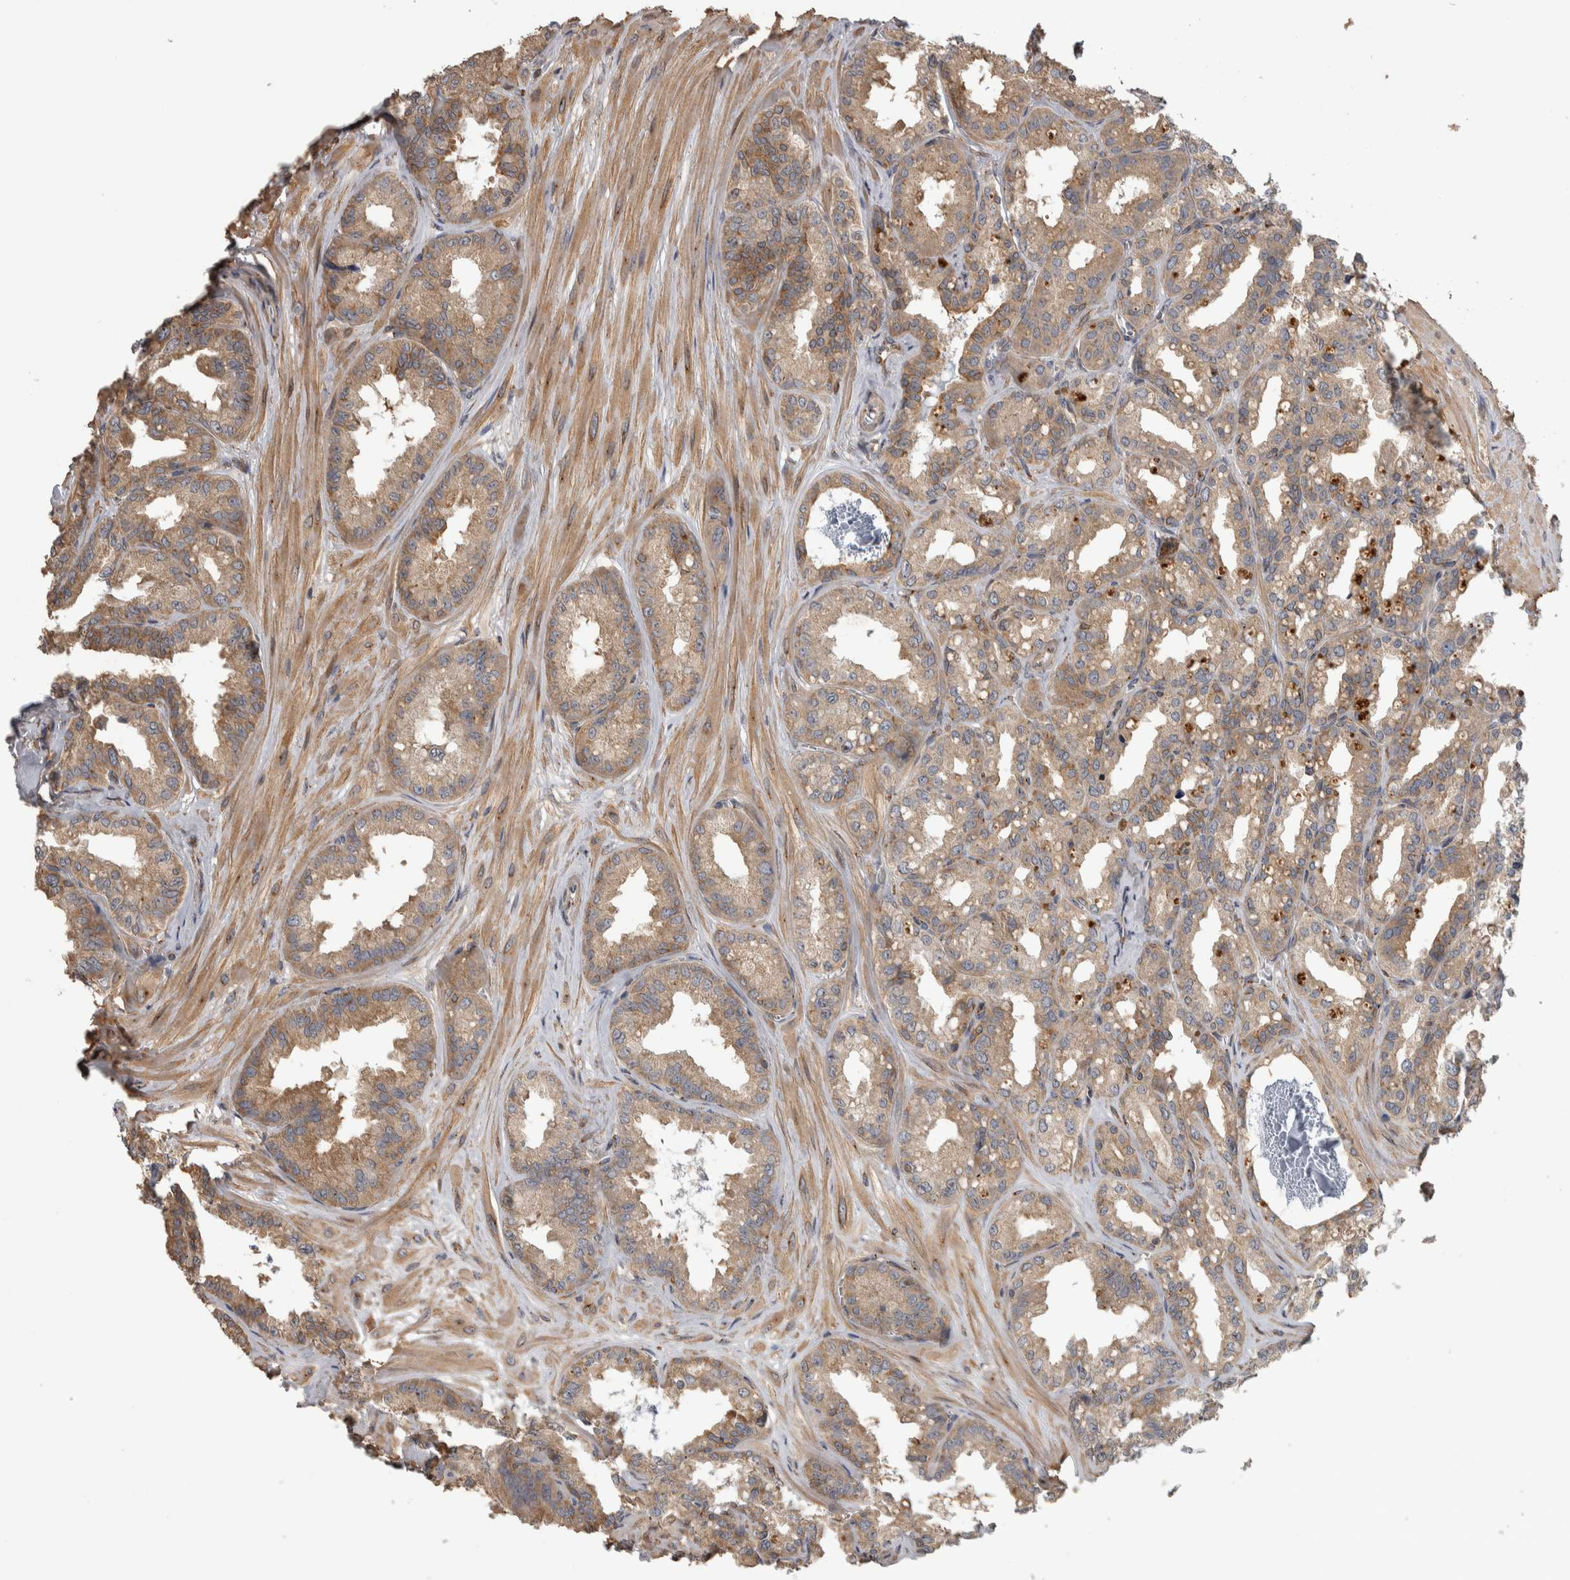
{"staining": {"intensity": "moderate", "quantity": ">75%", "location": "cytoplasmic/membranous"}, "tissue": "seminal vesicle", "cell_type": "Glandular cells", "image_type": "normal", "snomed": [{"axis": "morphology", "description": "Normal tissue, NOS"}, {"axis": "topography", "description": "Prostate"}, {"axis": "topography", "description": "Seminal veicle"}], "caption": "Immunohistochemistry (IHC) histopathology image of normal seminal vesicle: human seminal vesicle stained using immunohistochemistry shows medium levels of moderate protein expression localized specifically in the cytoplasmic/membranous of glandular cells, appearing as a cytoplasmic/membranous brown color.", "gene": "IFRD1", "patient": {"sex": "male", "age": 51}}